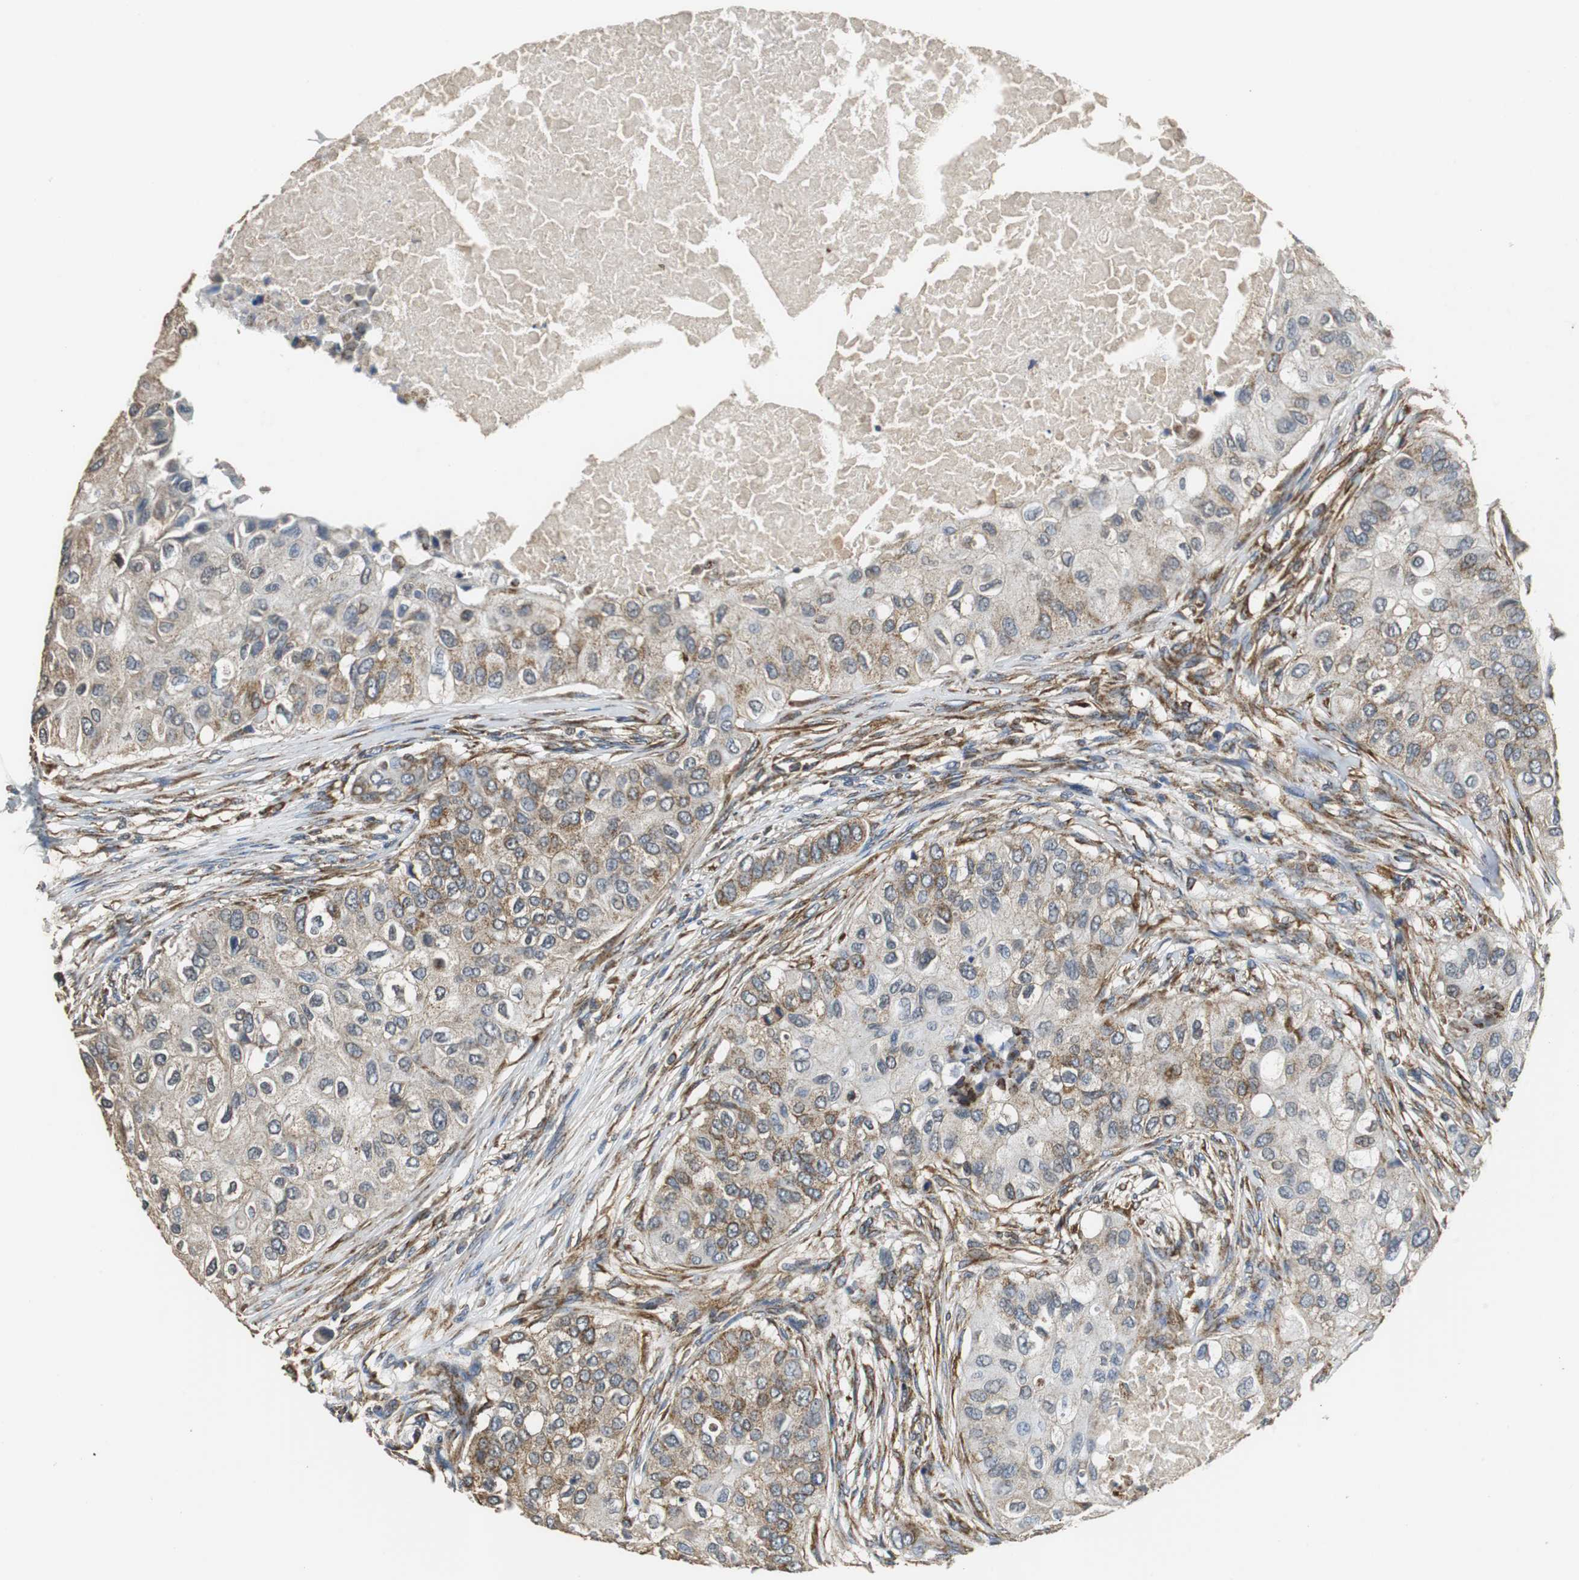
{"staining": {"intensity": "weak", "quantity": "25%-75%", "location": "cytoplasmic/membranous"}, "tissue": "breast cancer", "cell_type": "Tumor cells", "image_type": "cancer", "snomed": [{"axis": "morphology", "description": "Normal tissue, NOS"}, {"axis": "morphology", "description": "Duct carcinoma"}, {"axis": "topography", "description": "Breast"}], "caption": "Immunohistochemistry (IHC) histopathology image of neoplastic tissue: breast cancer stained using IHC reveals low levels of weak protein expression localized specifically in the cytoplasmic/membranous of tumor cells, appearing as a cytoplasmic/membranous brown color.", "gene": "NNT", "patient": {"sex": "female", "age": 49}}